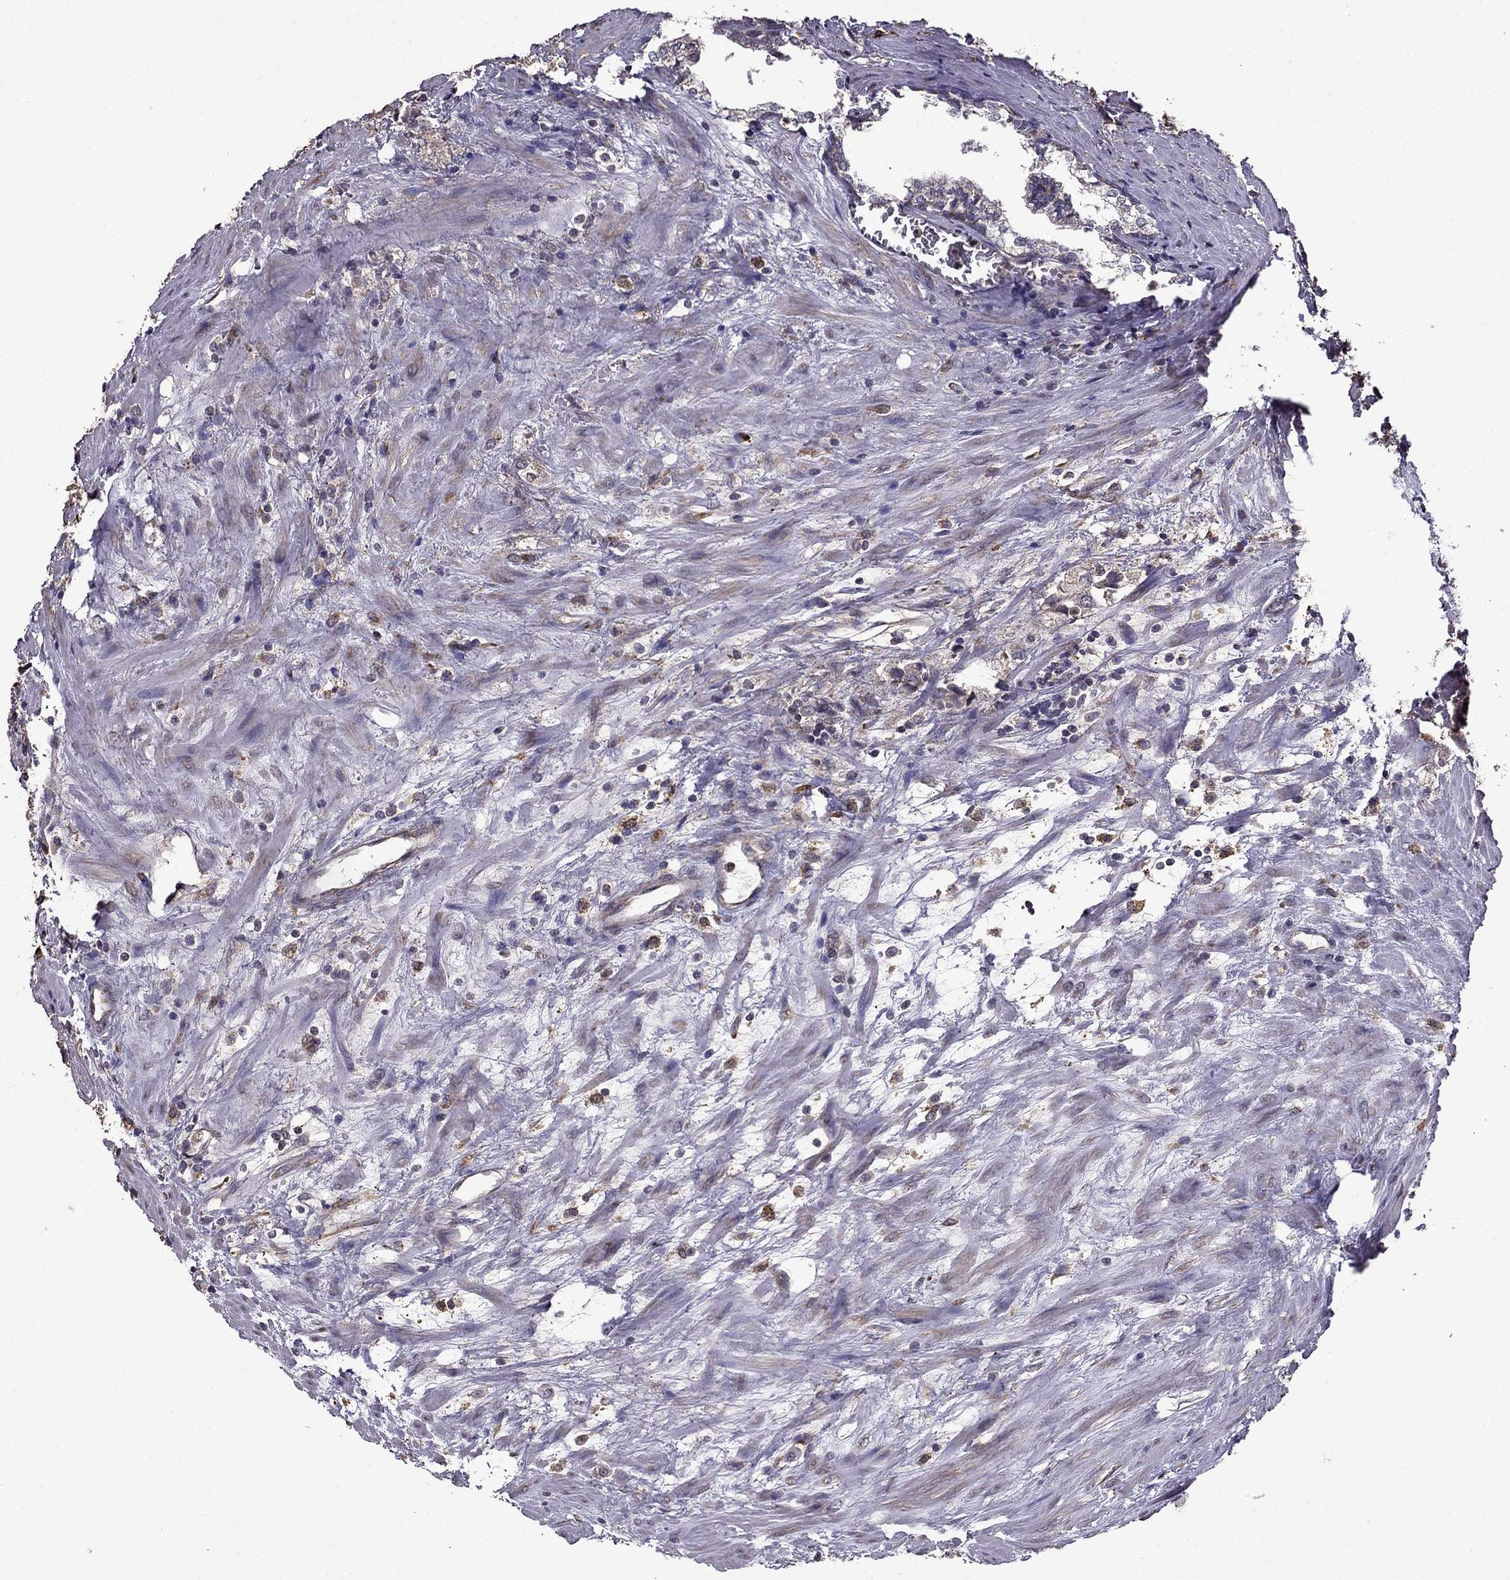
{"staining": {"intensity": "negative", "quantity": "none", "location": "none"}, "tissue": "prostate cancer", "cell_type": "Tumor cells", "image_type": "cancer", "snomed": [{"axis": "morphology", "description": "Adenocarcinoma, NOS"}, {"axis": "topography", "description": "Prostate and seminal vesicle, NOS"}], "caption": "This is a photomicrograph of immunohistochemistry (IHC) staining of prostate cancer (adenocarcinoma), which shows no positivity in tumor cells.", "gene": "IKBIP", "patient": {"sex": "male", "age": 63}}